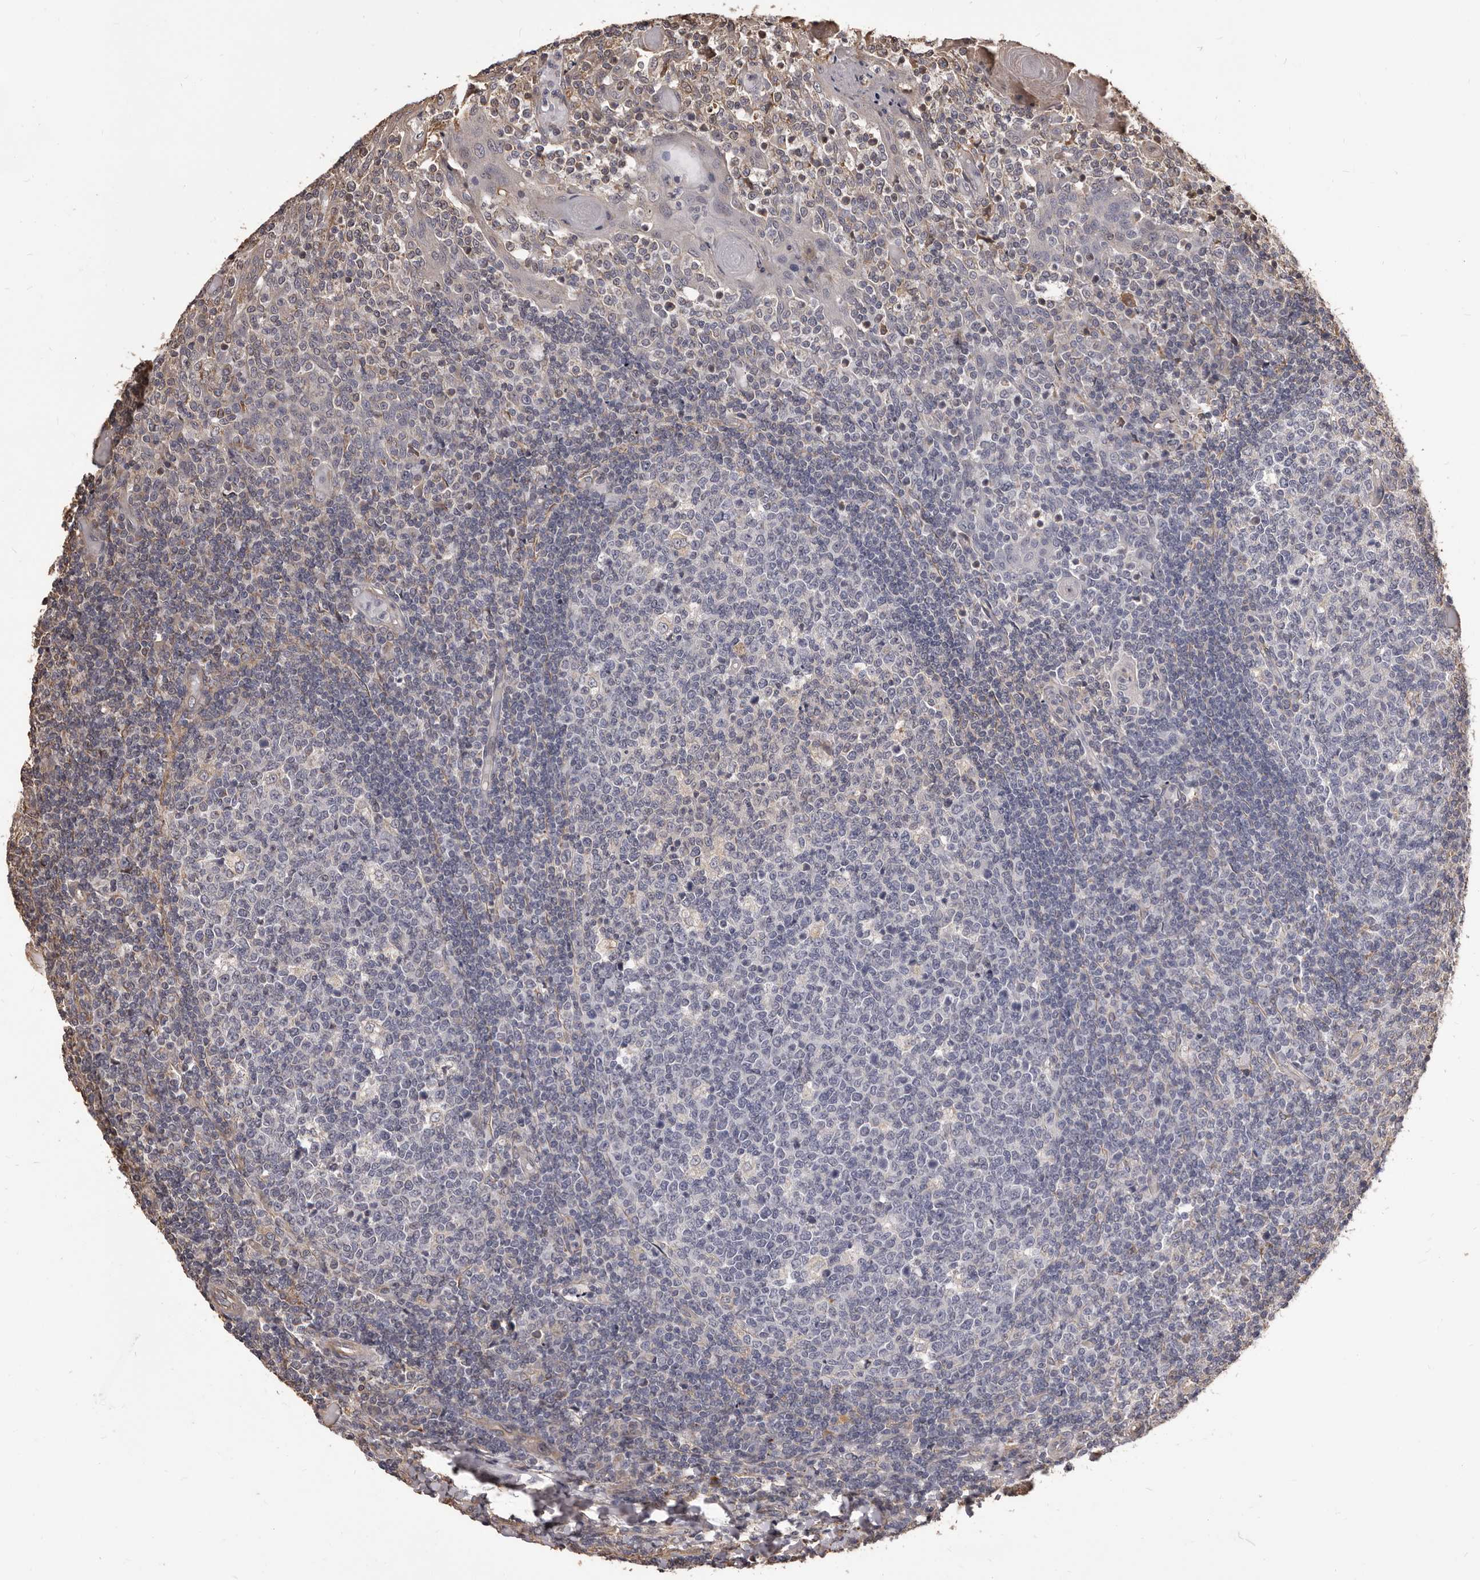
{"staining": {"intensity": "negative", "quantity": "none", "location": "none"}, "tissue": "tonsil", "cell_type": "Germinal center cells", "image_type": "normal", "snomed": [{"axis": "morphology", "description": "Normal tissue, NOS"}, {"axis": "topography", "description": "Tonsil"}], "caption": "The histopathology image exhibits no significant expression in germinal center cells of tonsil. (Brightfield microscopy of DAB immunohistochemistry (IHC) at high magnification).", "gene": "ALPK1", "patient": {"sex": "female", "age": 19}}